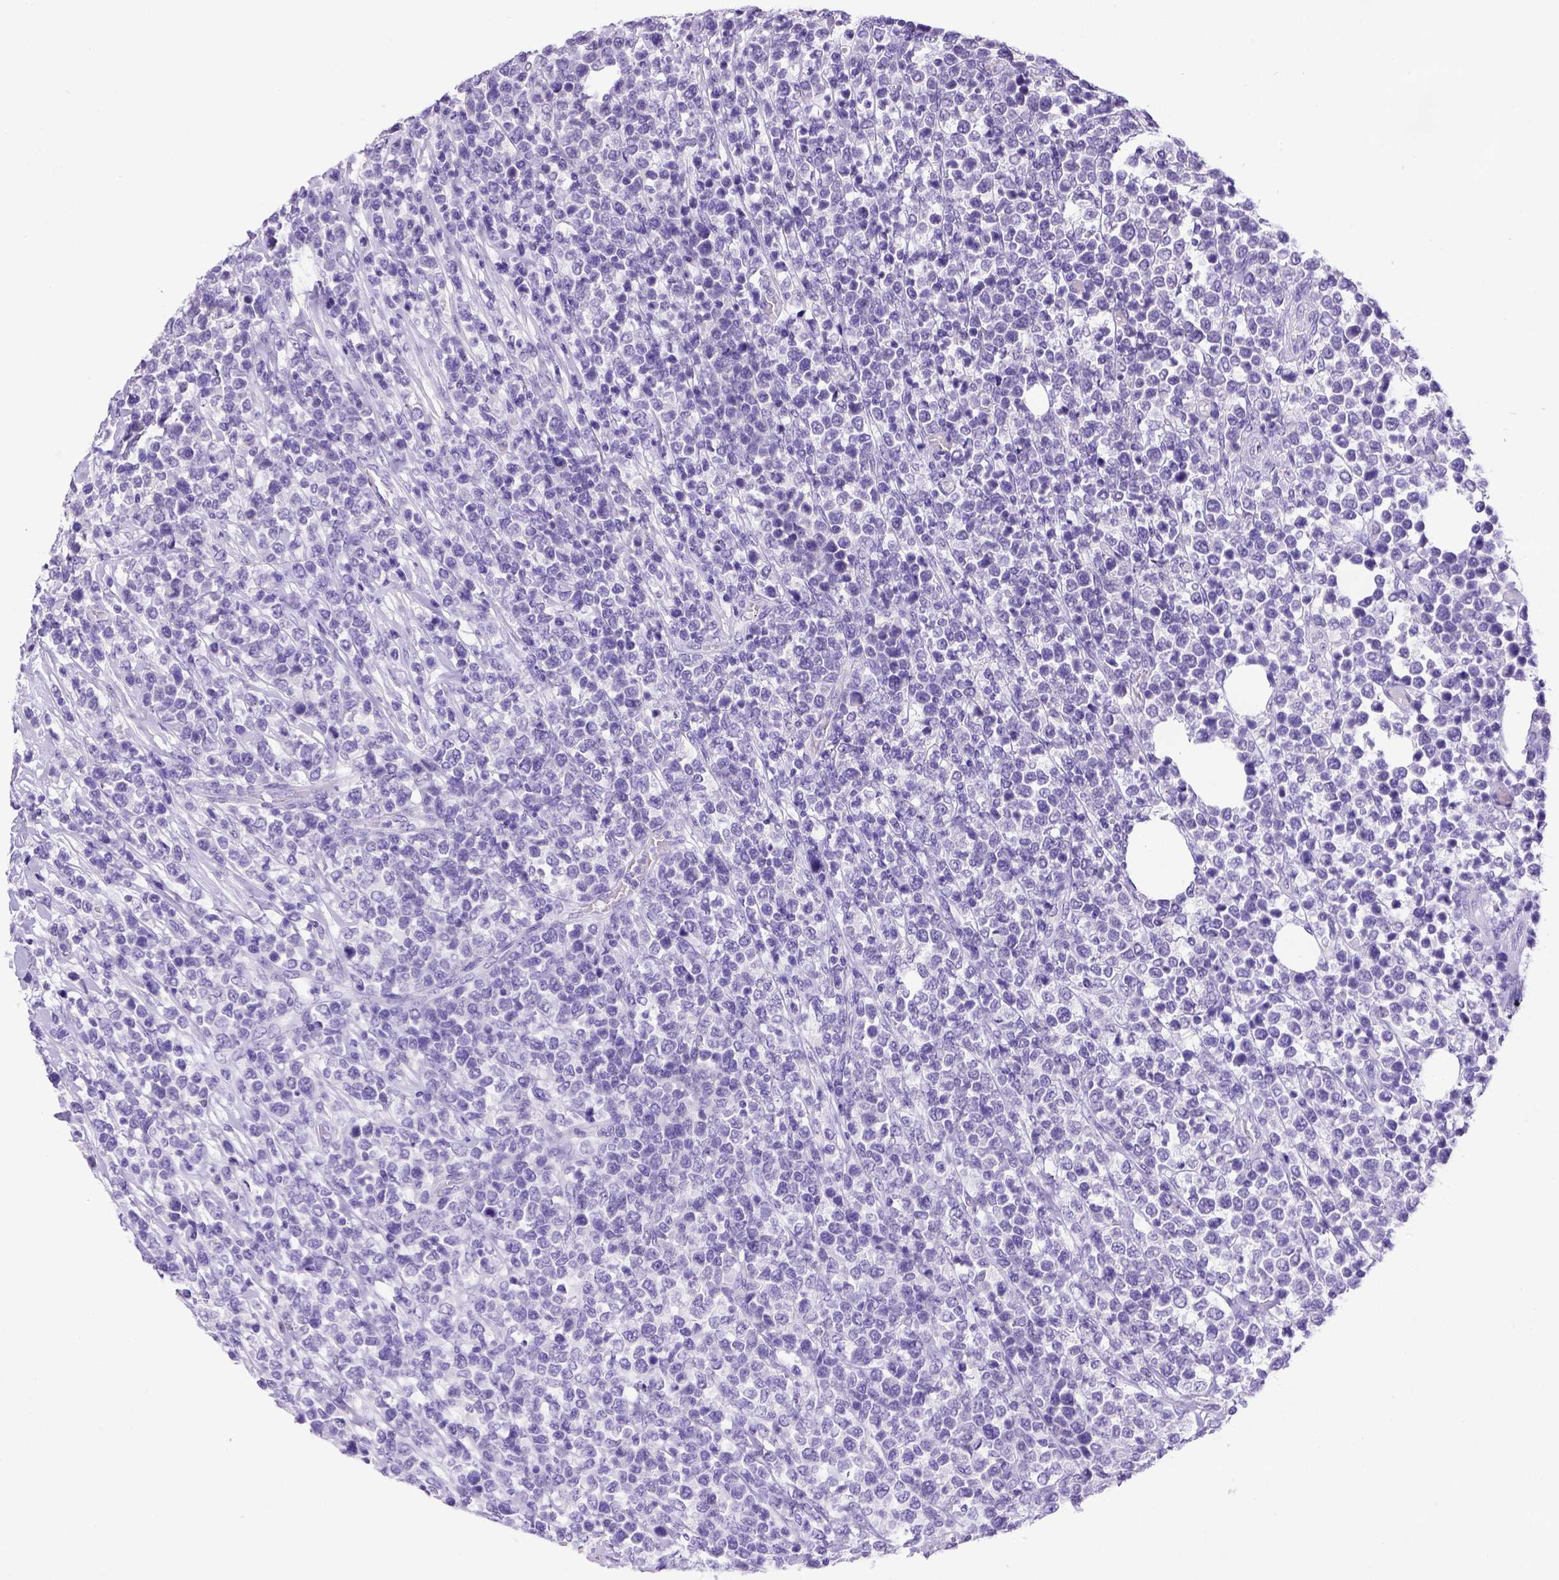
{"staining": {"intensity": "negative", "quantity": "none", "location": "none"}, "tissue": "lymphoma", "cell_type": "Tumor cells", "image_type": "cancer", "snomed": [{"axis": "morphology", "description": "Malignant lymphoma, non-Hodgkin's type, High grade"}, {"axis": "topography", "description": "Soft tissue"}], "caption": "An image of human lymphoma is negative for staining in tumor cells.", "gene": "ESR1", "patient": {"sex": "female", "age": 56}}